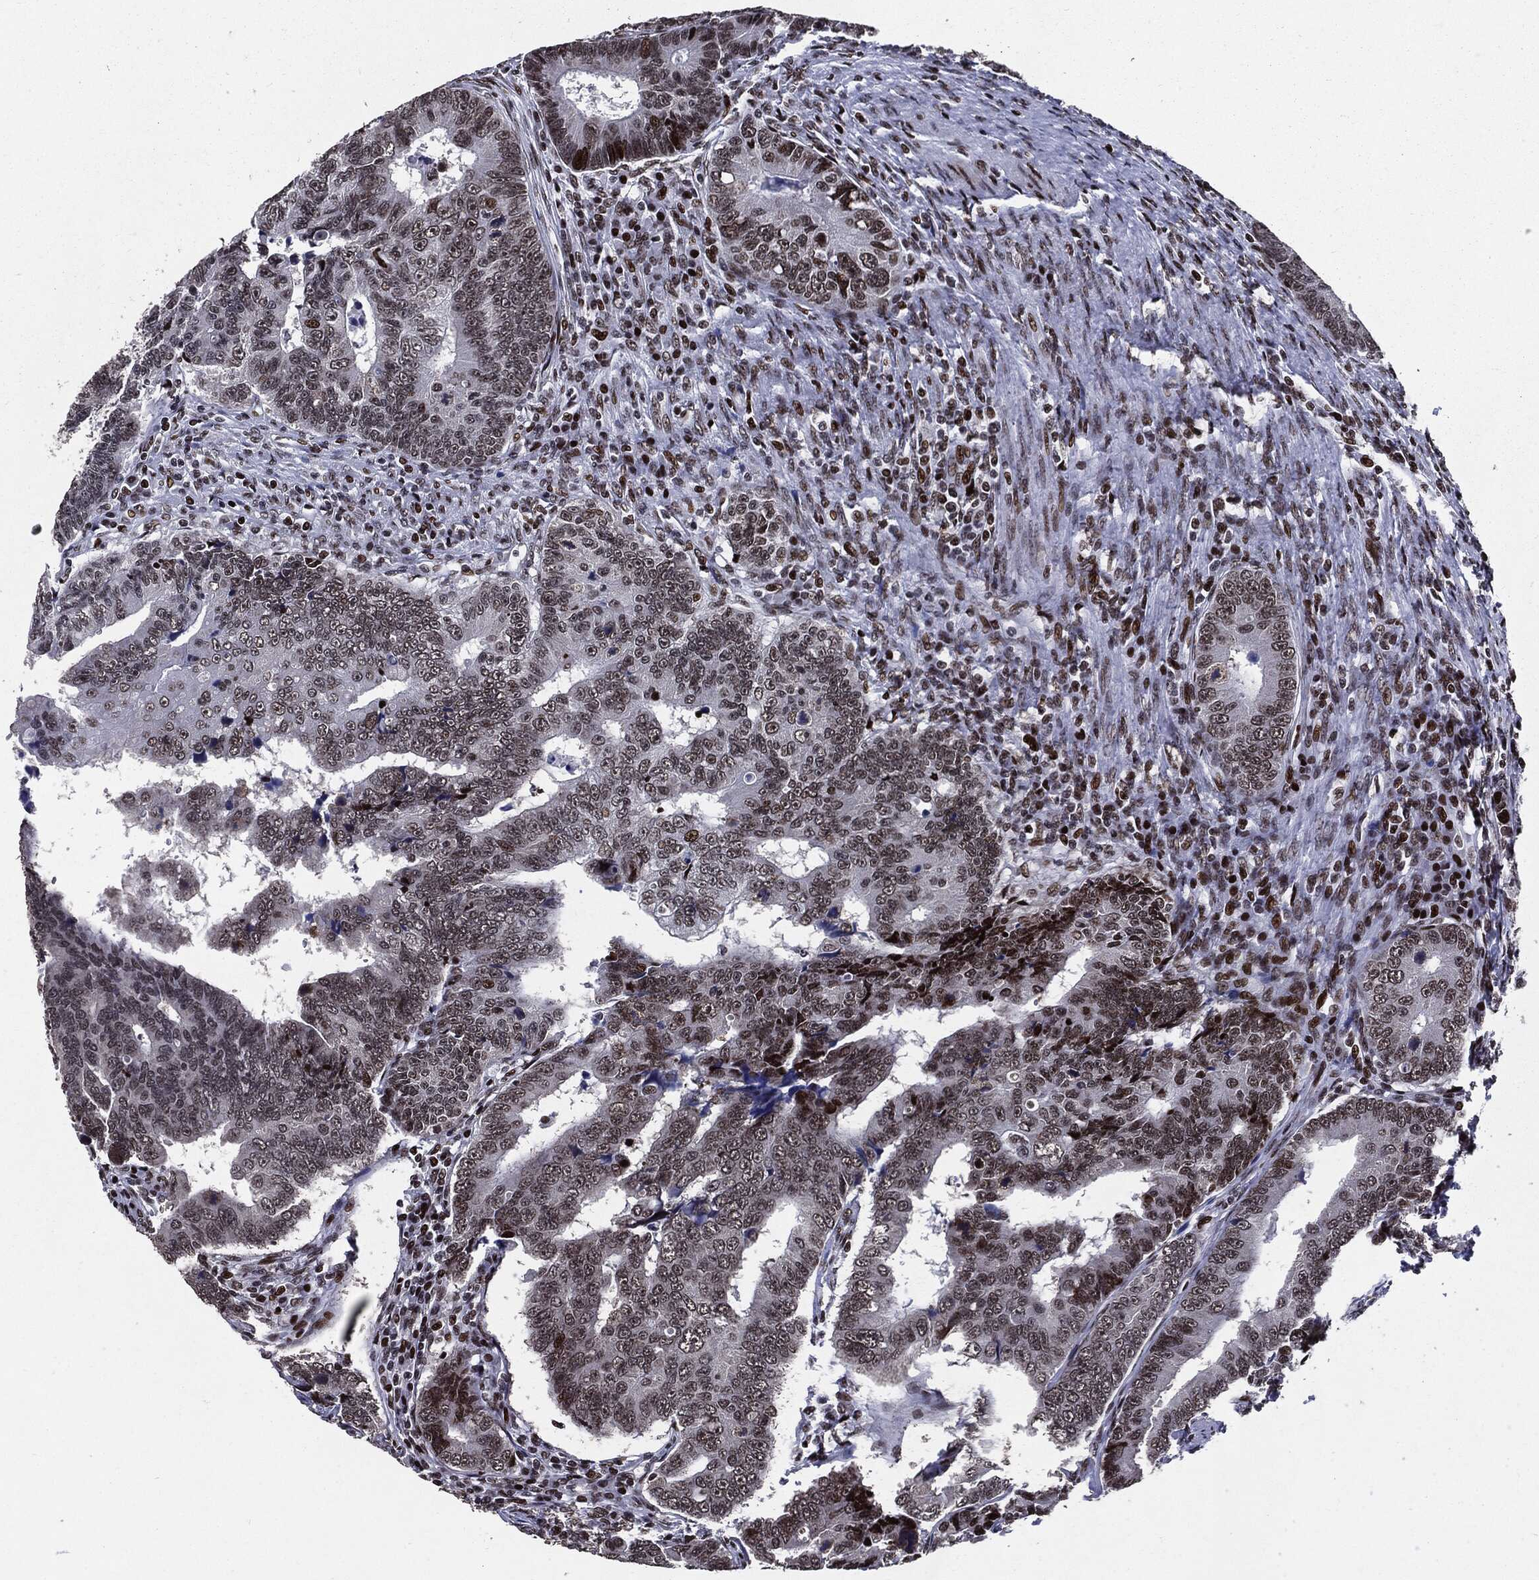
{"staining": {"intensity": "weak", "quantity": ">75%", "location": "nuclear"}, "tissue": "colorectal cancer", "cell_type": "Tumor cells", "image_type": "cancer", "snomed": [{"axis": "morphology", "description": "Adenocarcinoma, NOS"}, {"axis": "topography", "description": "Colon"}], "caption": "Colorectal cancer (adenocarcinoma) stained for a protein reveals weak nuclear positivity in tumor cells. (brown staining indicates protein expression, while blue staining denotes nuclei).", "gene": "ZFP91", "patient": {"sex": "female", "age": 72}}